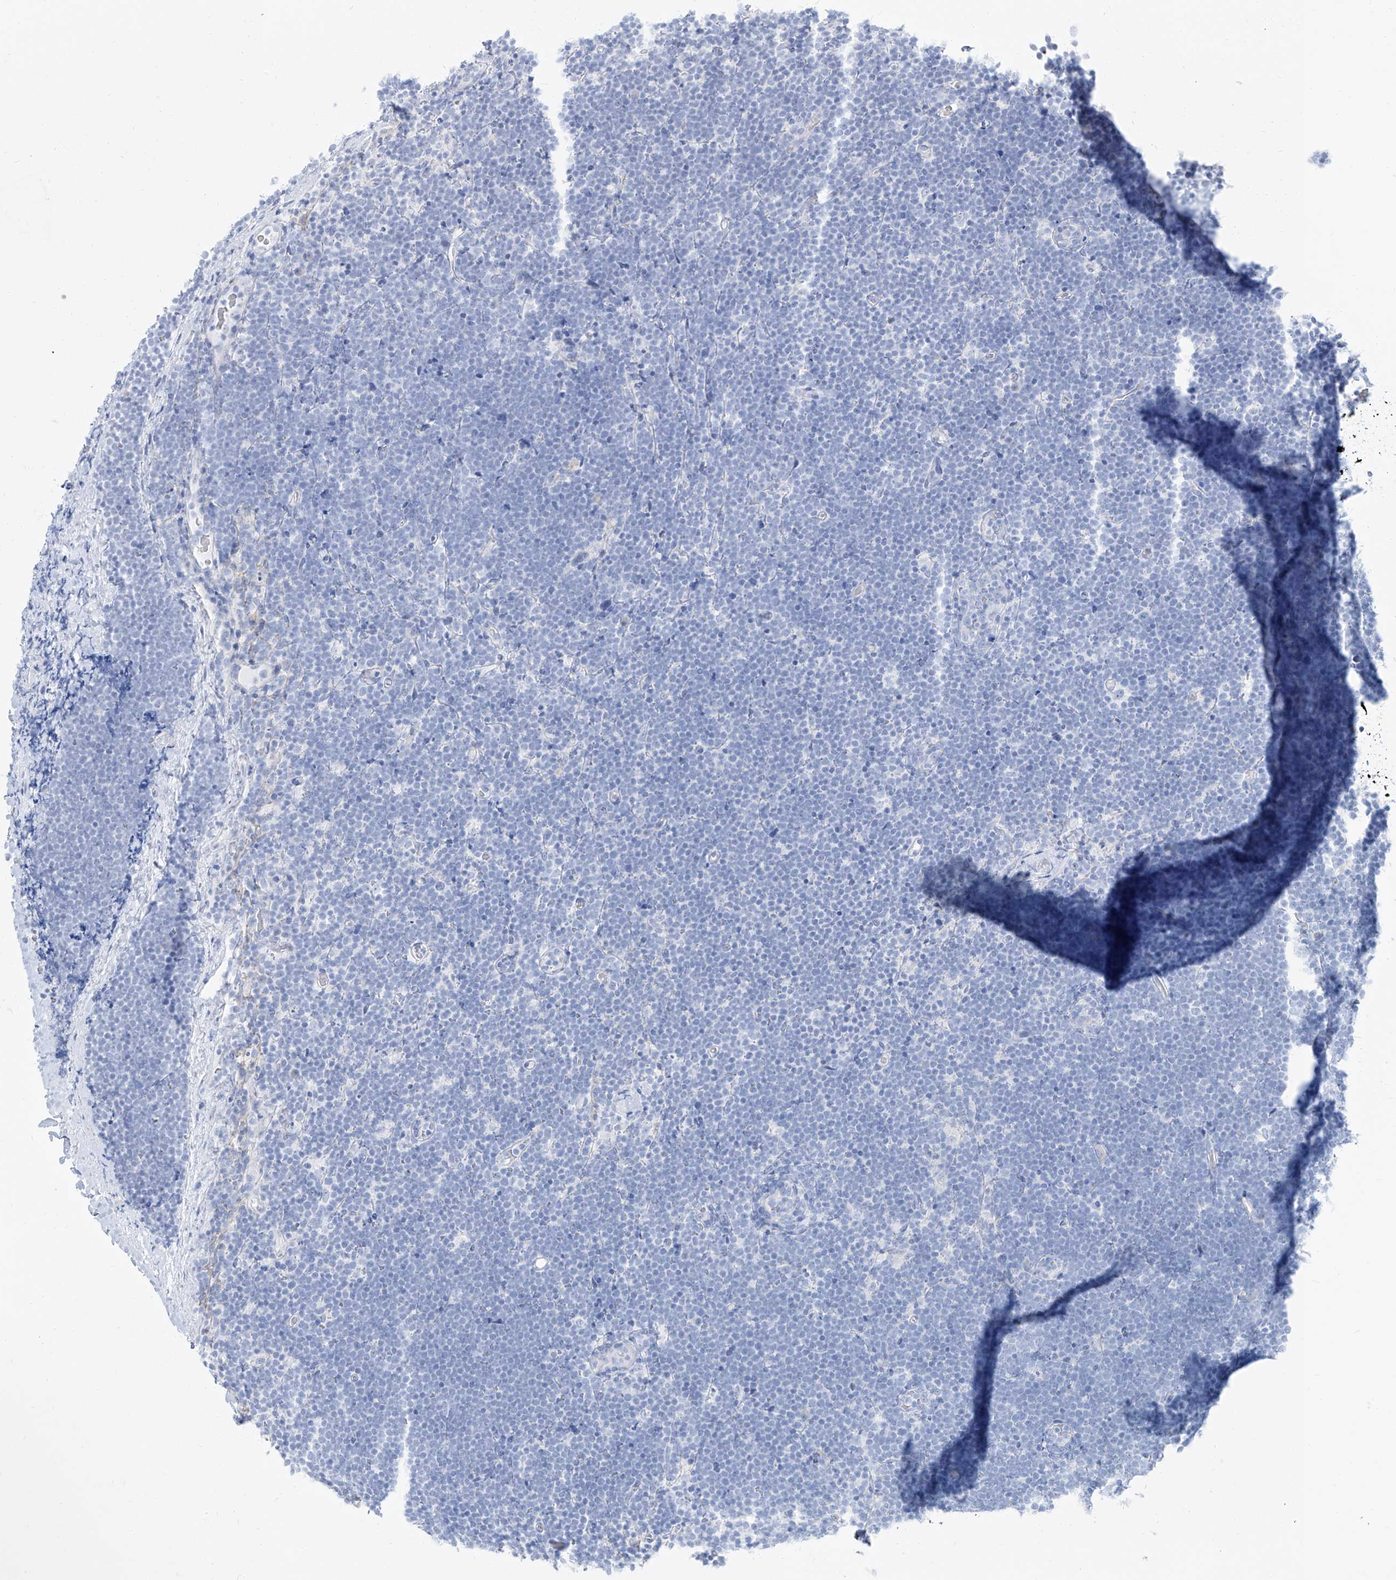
{"staining": {"intensity": "negative", "quantity": "none", "location": "none"}, "tissue": "lymphoma", "cell_type": "Tumor cells", "image_type": "cancer", "snomed": [{"axis": "morphology", "description": "Malignant lymphoma, non-Hodgkin's type, High grade"}, {"axis": "topography", "description": "Lymph node"}], "caption": "IHC of human high-grade malignant lymphoma, non-Hodgkin's type displays no positivity in tumor cells. The staining is performed using DAB brown chromogen with nuclei counter-stained in using hematoxylin.", "gene": "TXLNB", "patient": {"sex": "male", "age": 13}}